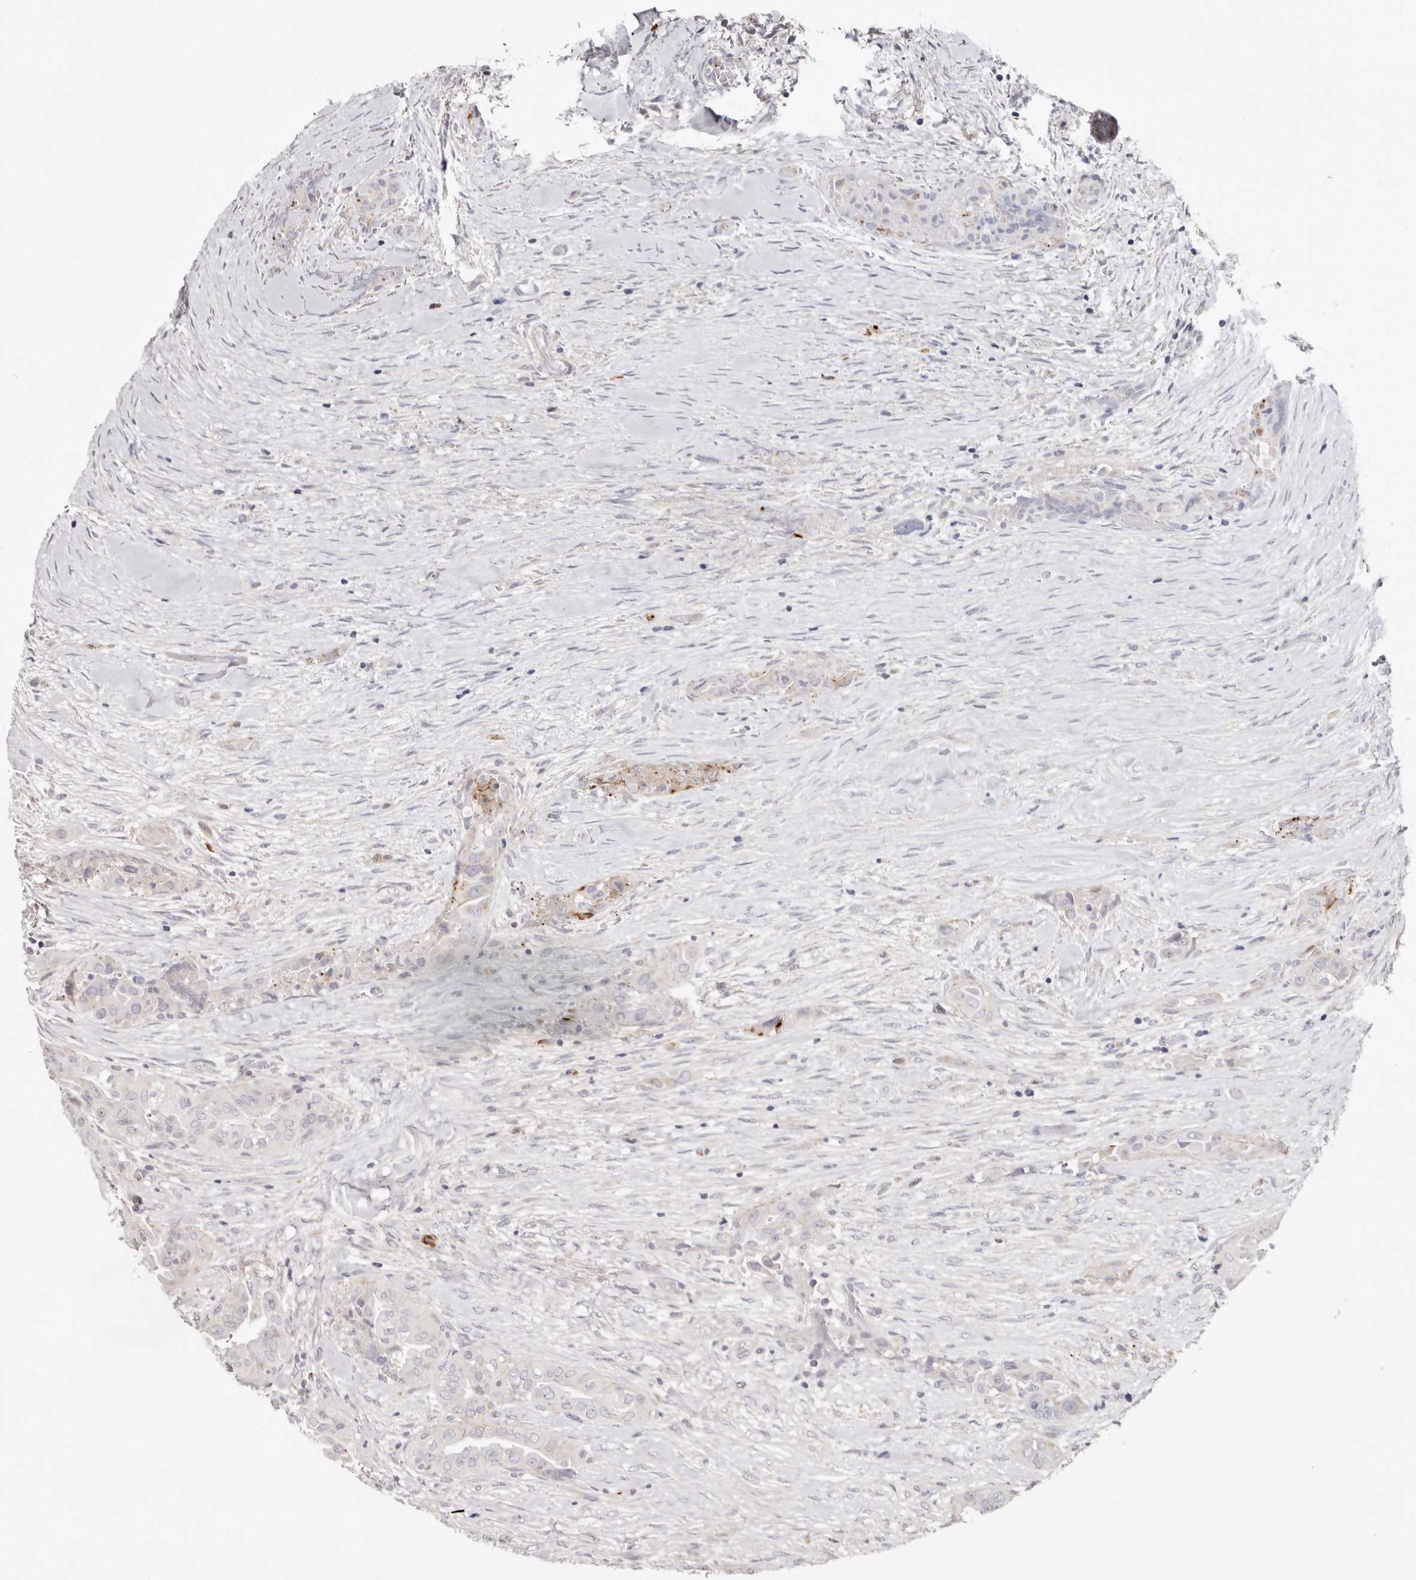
{"staining": {"intensity": "negative", "quantity": "none", "location": "none"}, "tissue": "thyroid cancer", "cell_type": "Tumor cells", "image_type": "cancer", "snomed": [{"axis": "morphology", "description": "Papillary adenocarcinoma, NOS"}, {"axis": "topography", "description": "Thyroid gland"}], "caption": "Tumor cells are negative for protein expression in human thyroid papillary adenocarcinoma. The staining is performed using DAB brown chromogen with nuclei counter-stained in using hematoxylin.", "gene": "PKDCC", "patient": {"sex": "female", "age": 59}}